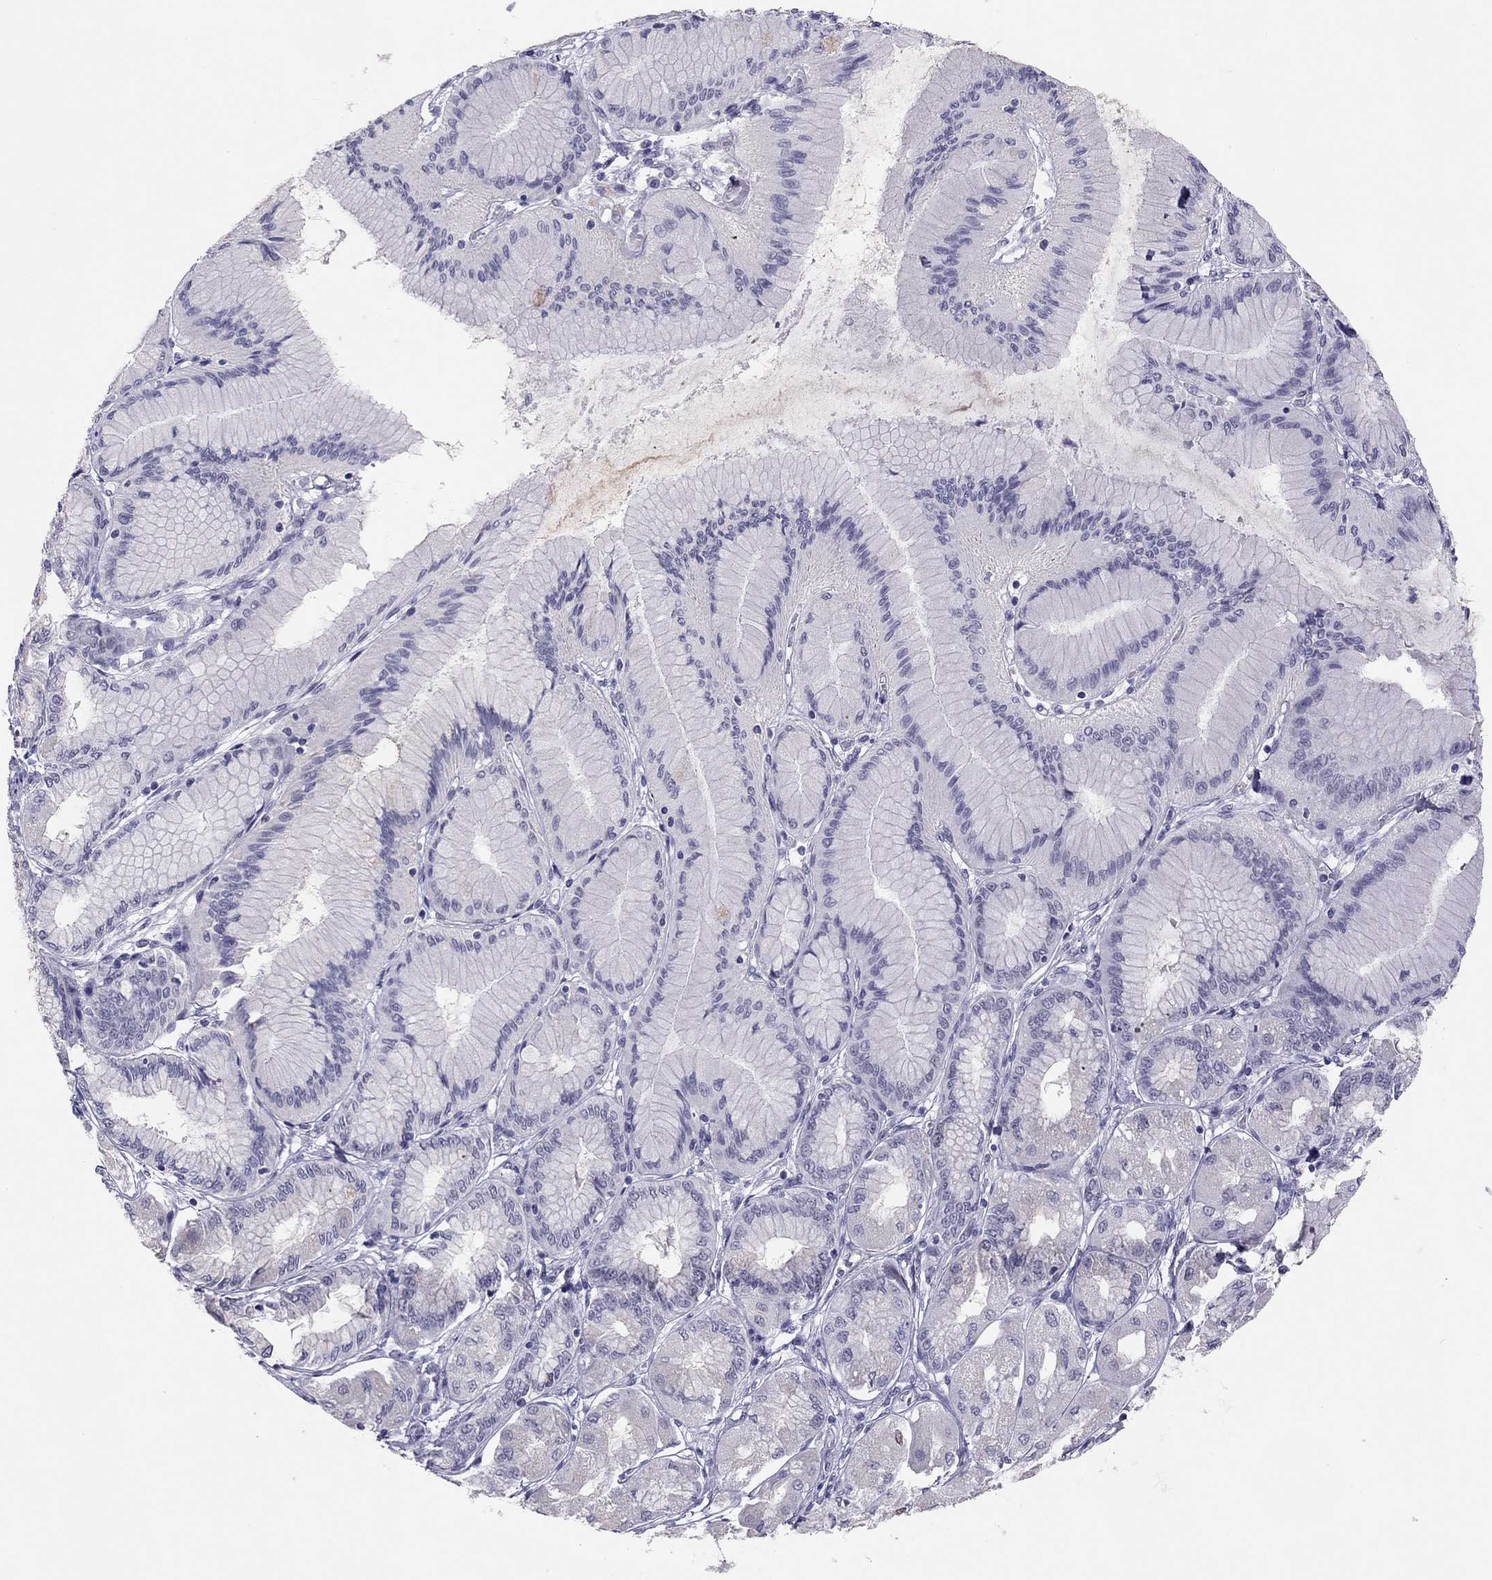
{"staining": {"intensity": "negative", "quantity": "none", "location": "none"}, "tissue": "stomach cancer", "cell_type": "Tumor cells", "image_type": "cancer", "snomed": [{"axis": "morphology", "description": "Normal tissue, NOS"}, {"axis": "morphology", "description": "Adenocarcinoma, NOS"}, {"axis": "morphology", "description": "Adenocarcinoma, High grade"}, {"axis": "topography", "description": "Stomach, upper"}, {"axis": "topography", "description": "Stomach"}], "caption": "IHC photomicrograph of neoplastic tissue: stomach cancer (adenocarcinoma) stained with DAB (3,3'-diaminobenzidine) exhibits no significant protein expression in tumor cells.", "gene": "PHOX2A", "patient": {"sex": "female", "age": 65}}